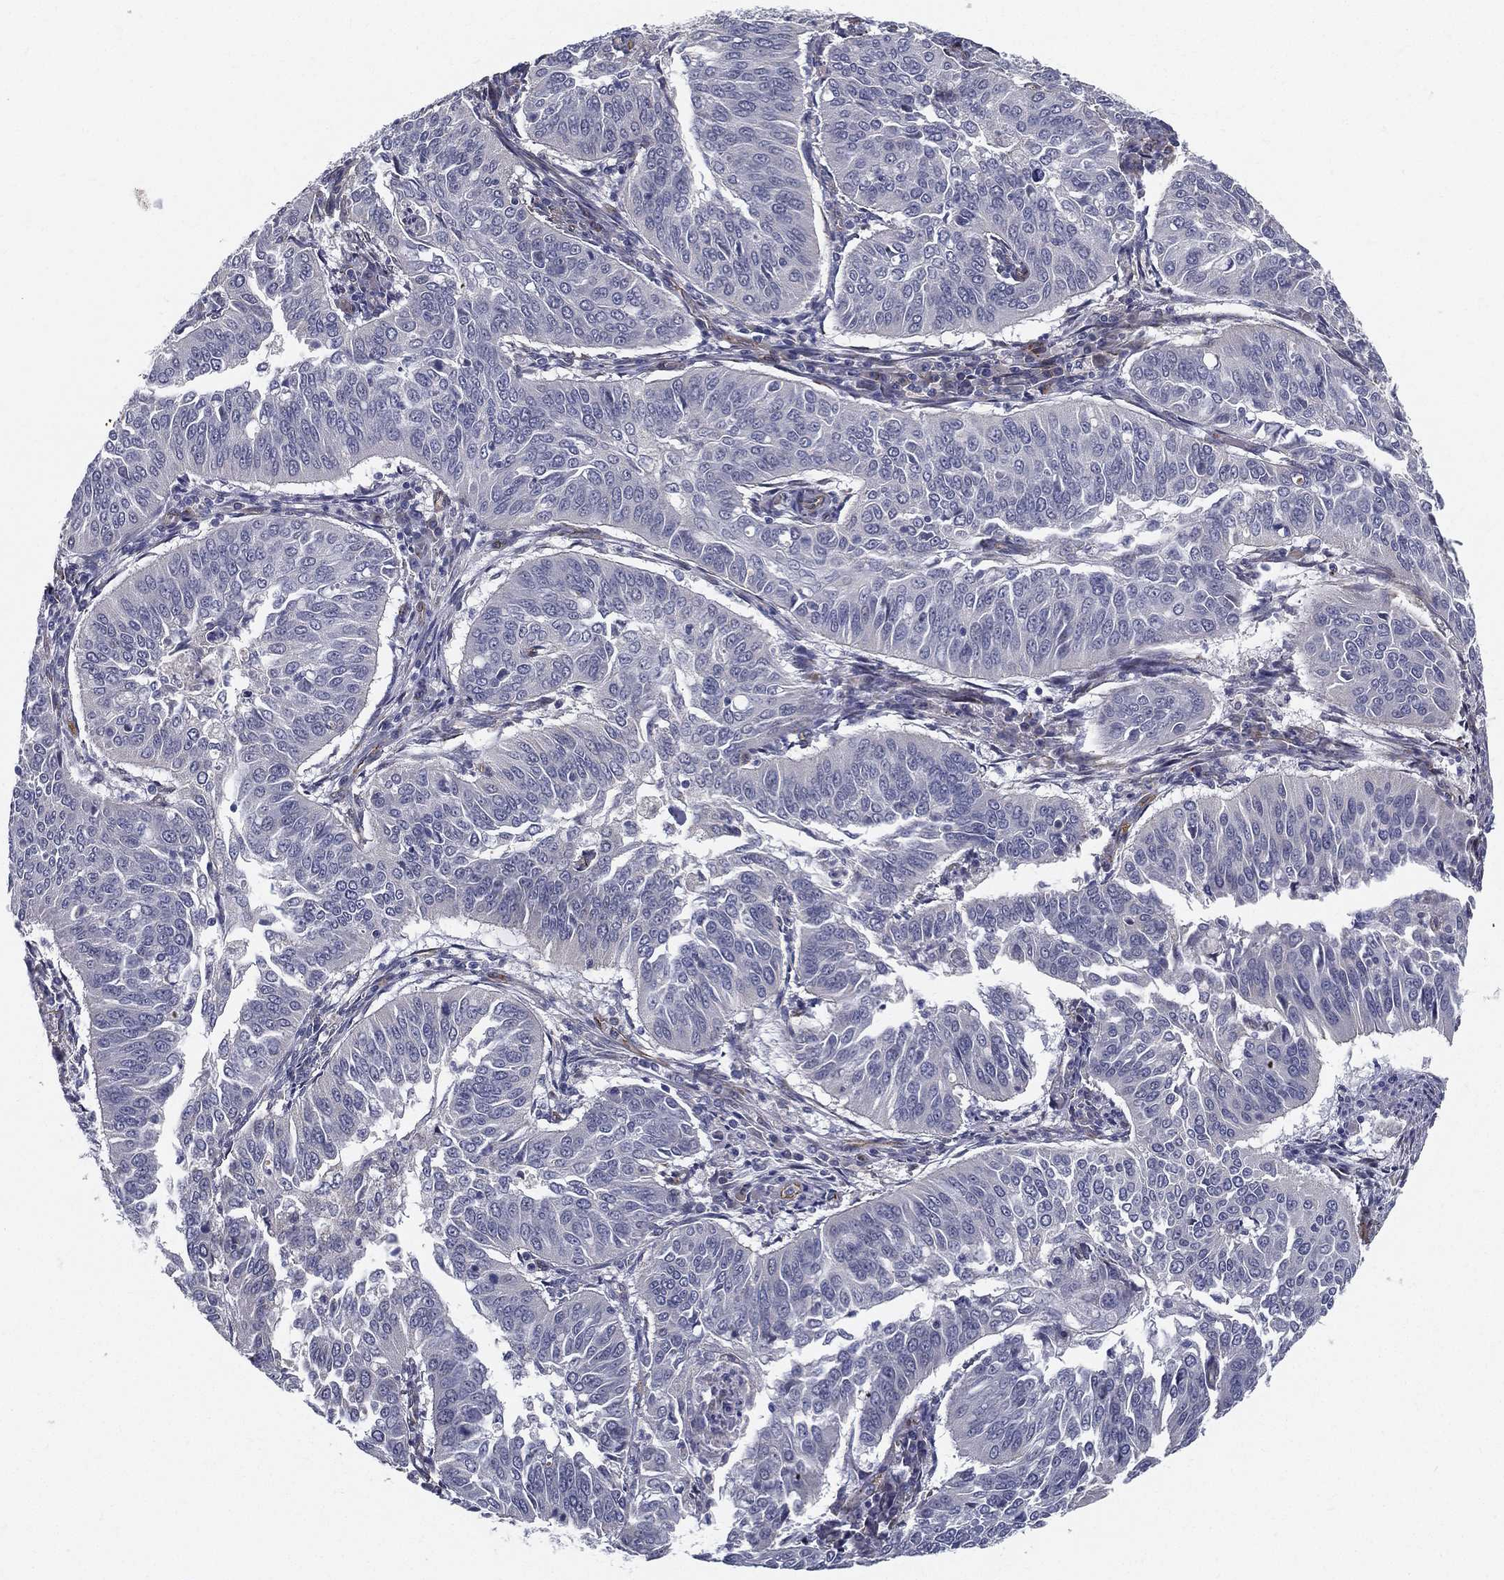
{"staining": {"intensity": "negative", "quantity": "none", "location": "none"}, "tissue": "cervical cancer", "cell_type": "Tumor cells", "image_type": "cancer", "snomed": [{"axis": "morphology", "description": "Normal tissue, NOS"}, {"axis": "morphology", "description": "Squamous cell carcinoma, NOS"}, {"axis": "topography", "description": "Cervix"}], "caption": "A high-resolution histopathology image shows IHC staining of cervical squamous cell carcinoma, which demonstrates no significant expression in tumor cells.", "gene": "LRRC56", "patient": {"sex": "female", "age": 39}}